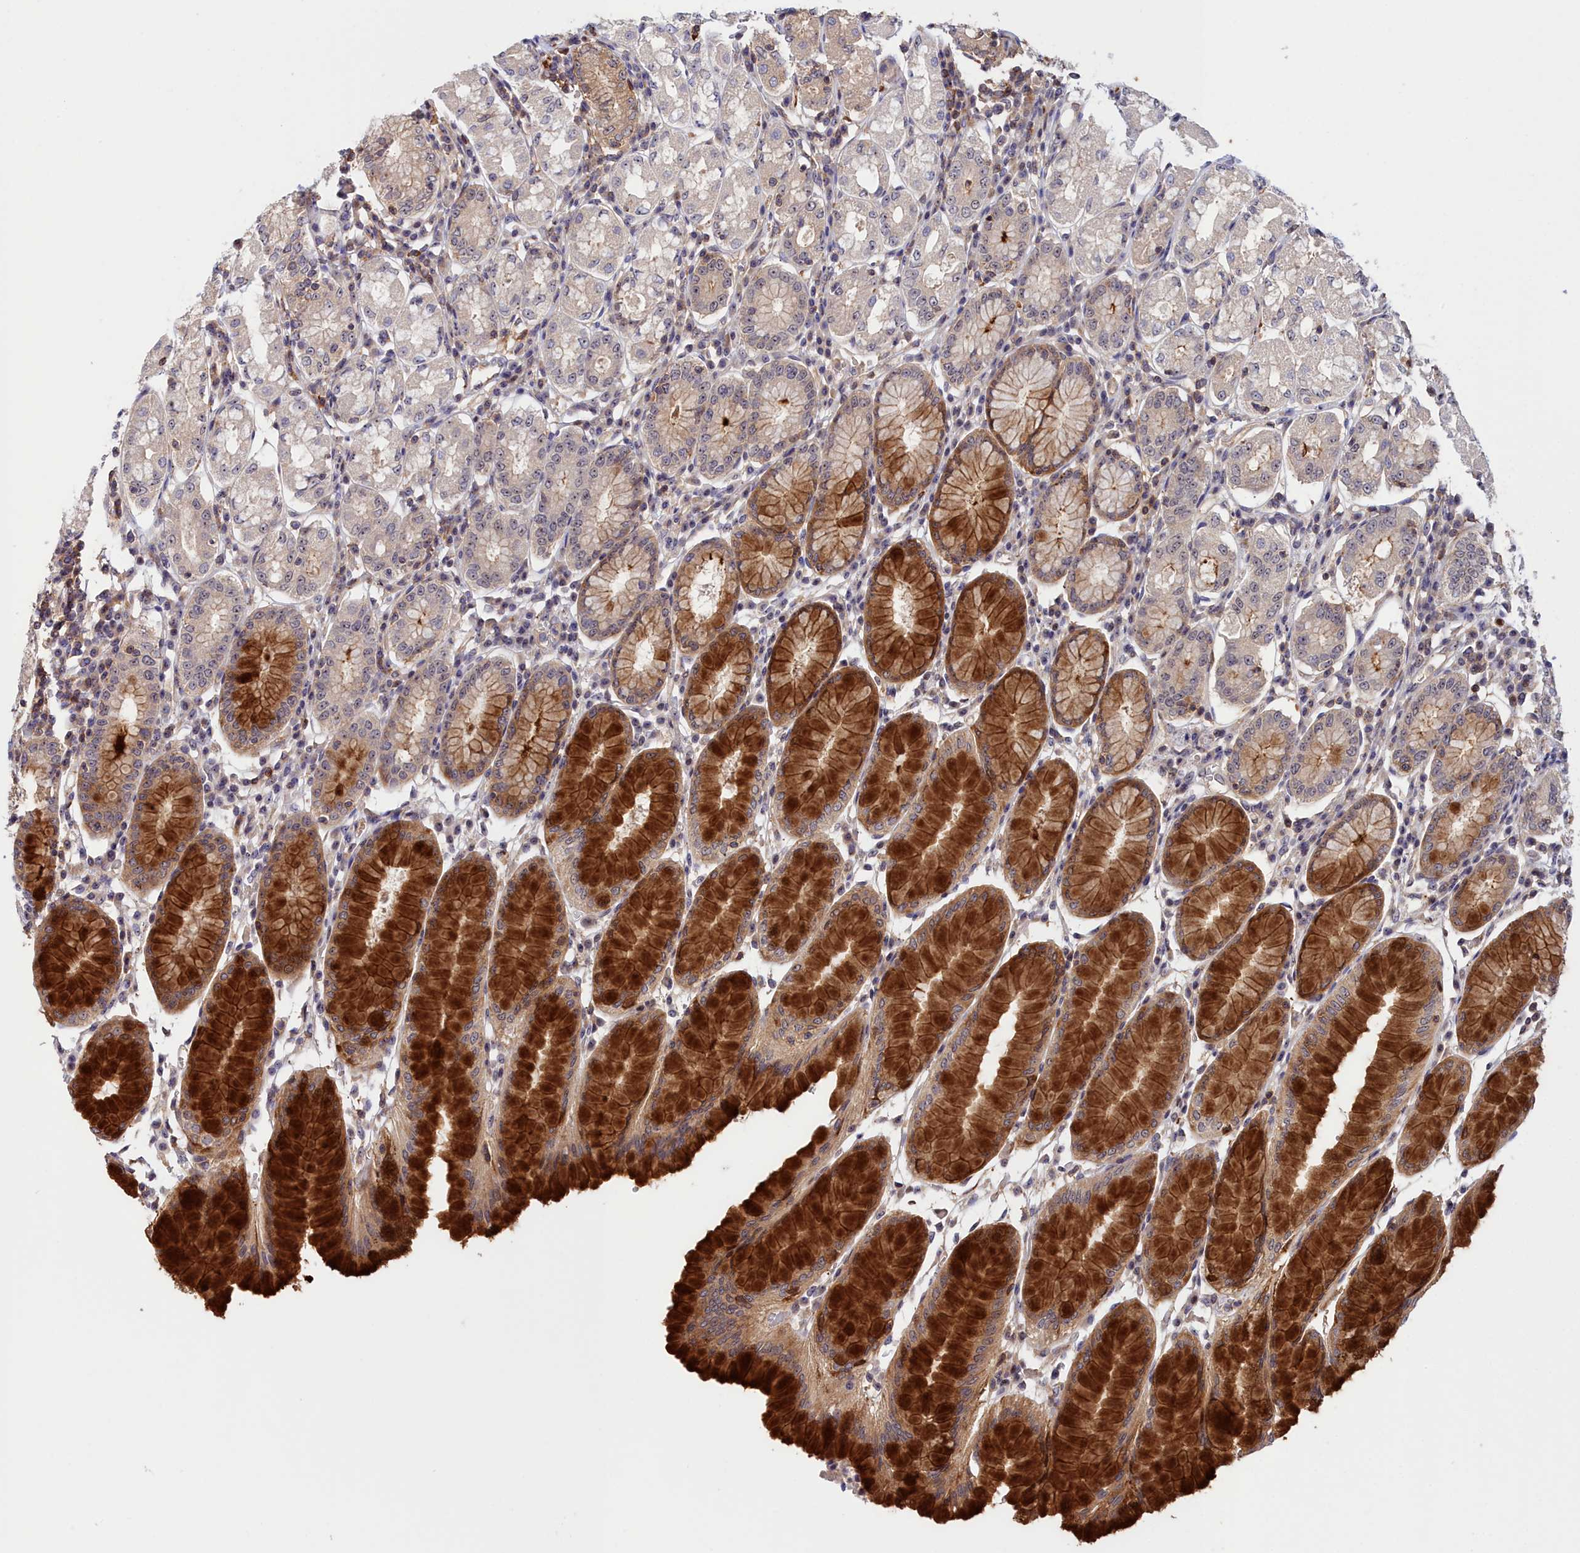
{"staining": {"intensity": "strong", "quantity": "25%-75%", "location": "cytoplasmic/membranous"}, "tissue": "stomach", "cell_type": "Glandular cells", "image_type": "normal", "snomed": [{"axis": "morphology", "description": "Normal tissue, NOS"}, {"axis": "topography", "description": "Stomach"}, {"axis": "topography", "description": "Stomach, lower"}], "caption": "A high-resolution micrograph shows immunohistochemistry (IHC) staining of normal stomach, which exhibits strong cytoplasmic/membranous expression in about 25%-75% of glandular cells.", "gene": "NEURL4", "patient": {"sex": "female", "age": 56}}